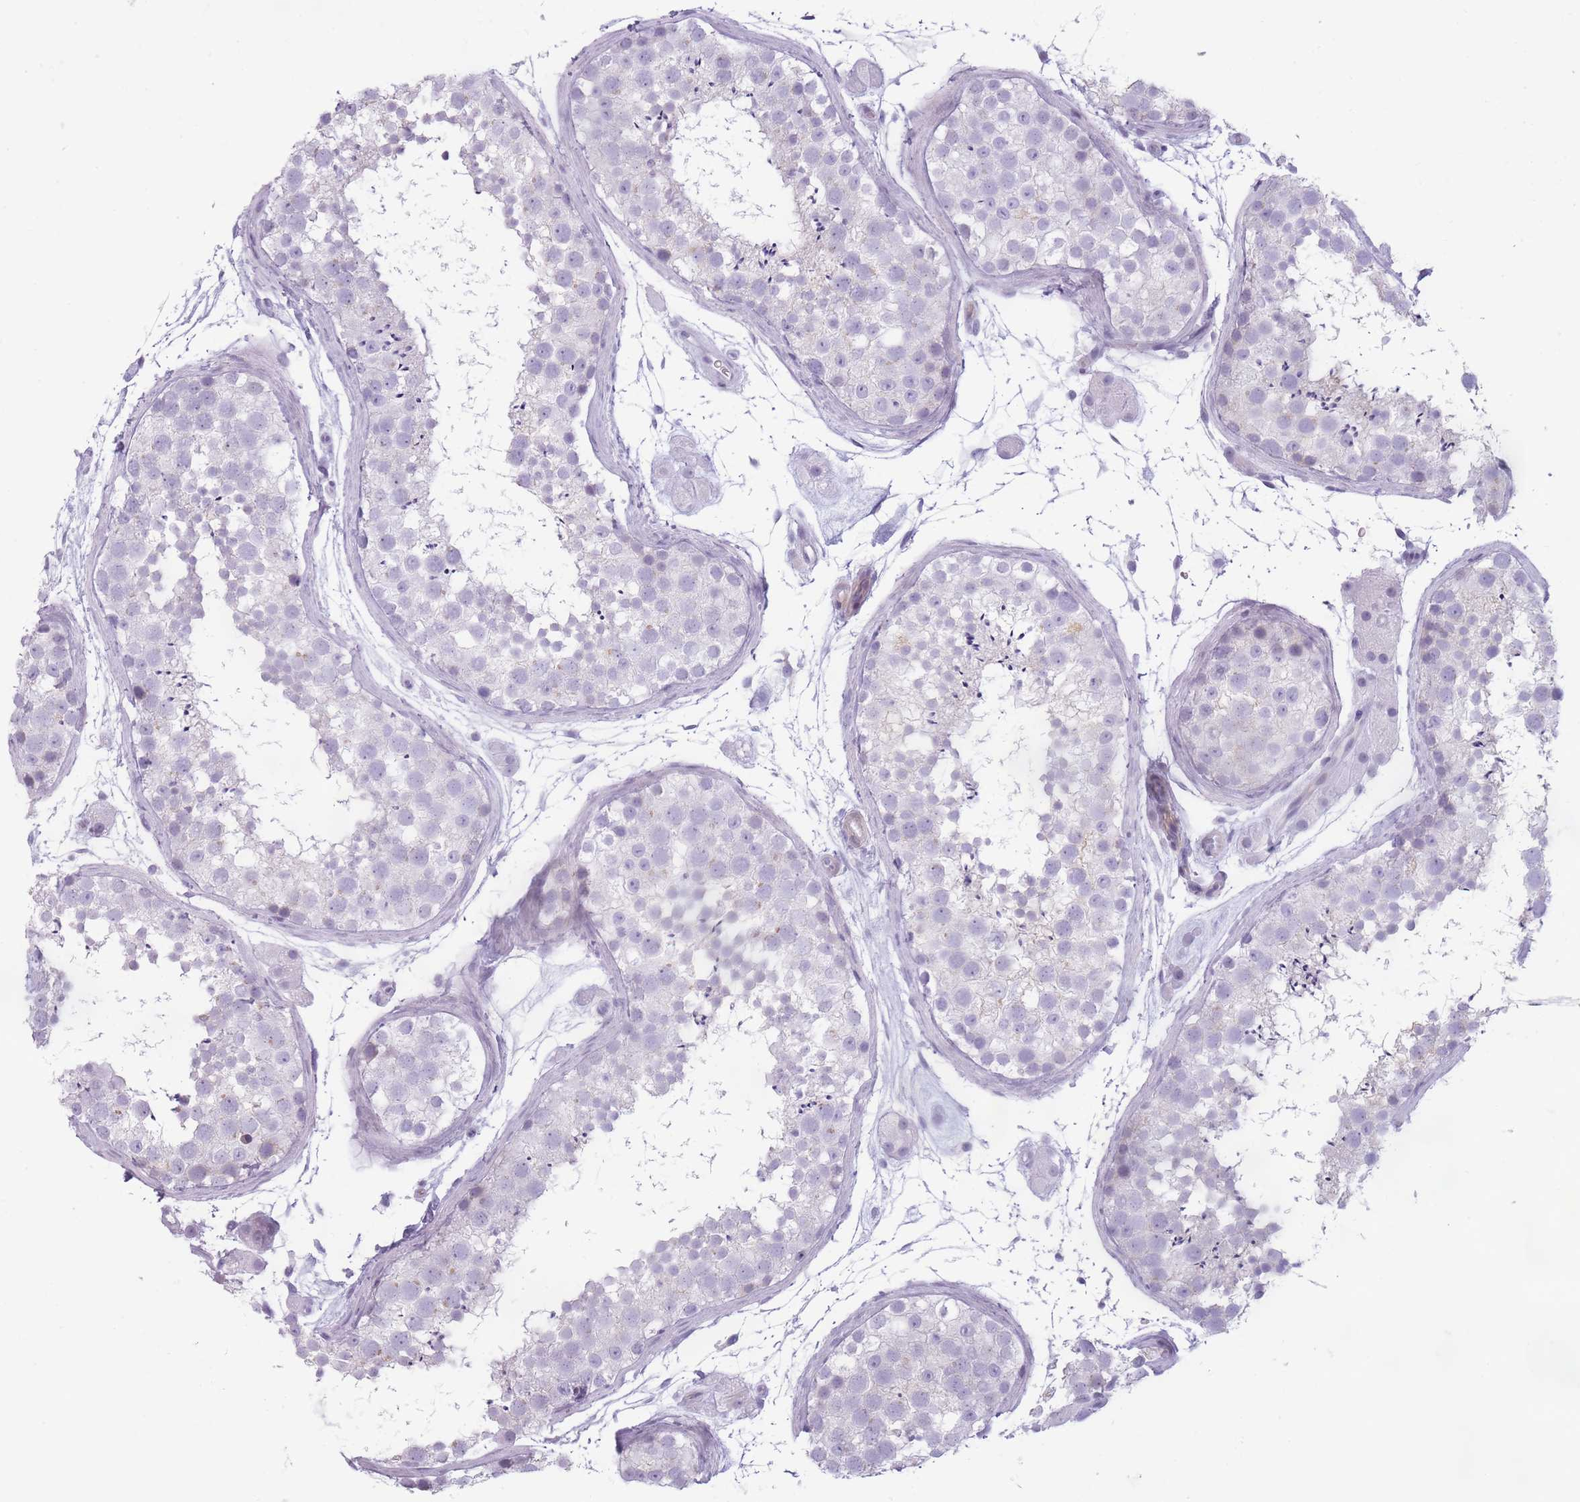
{"staining": {"intensity": "negative", "quantity": "none", "location": "none"}, "tissue": "testis", "cell_type": "Cells in seminiferous ducts", "image_type": "normal", "snomed": [{"axis": "morphology", "description": "Normal tissue, NOS"}, {"axis": "topography", "description": "Testis"}], "caption": "Immunohistochemistry photomicrograph of normal testis: testis stained with DAB (3,3'-diaminobenzidine) demonstrates no significant protein expression in cells in seminiferous ducts.", "gene": "GGT1", "patient": {"sex": "male", "age": 41}}